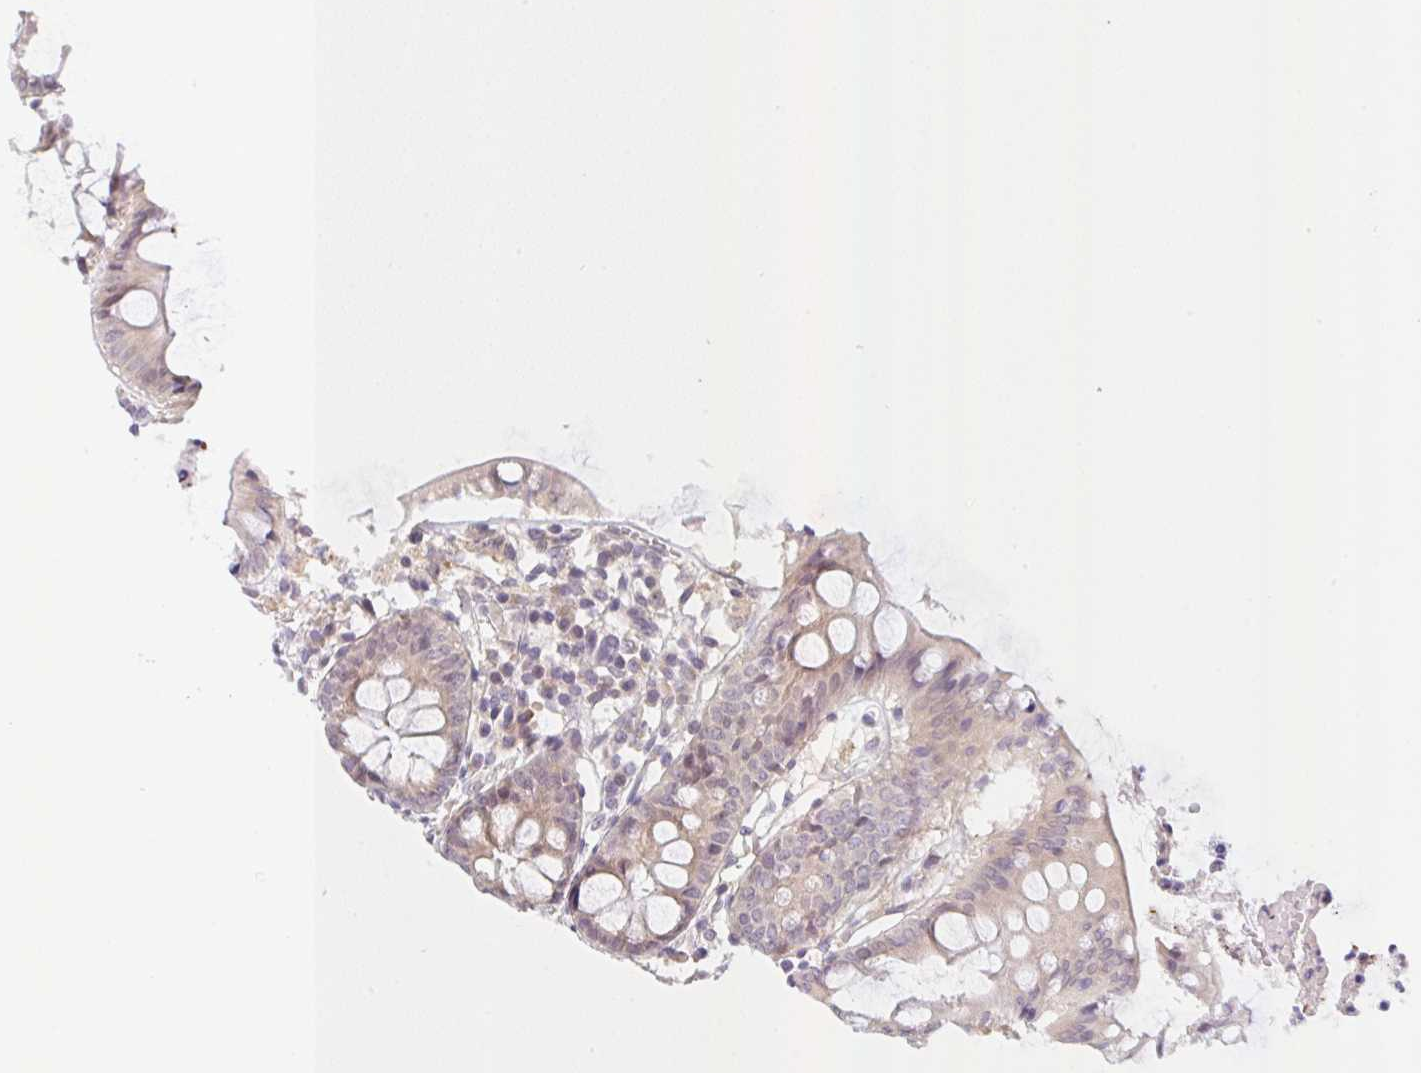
{"staining": {"intensity": "negative", "quantity": "none", "location": "none"}, "tissue": "colon", "cell_type": "Endothelial cells", "image_type": "normal", "snomed": [{"axis": "morphology", "description": "Normal tissue, NOS"}, {"axis": "topography", "description": "Colon"}], "caption": "Image shows no significant protein expression in endothelial cells of normal colon.", "gene": "TBPL2", "patient": {"sex": "female", "age": 84}}